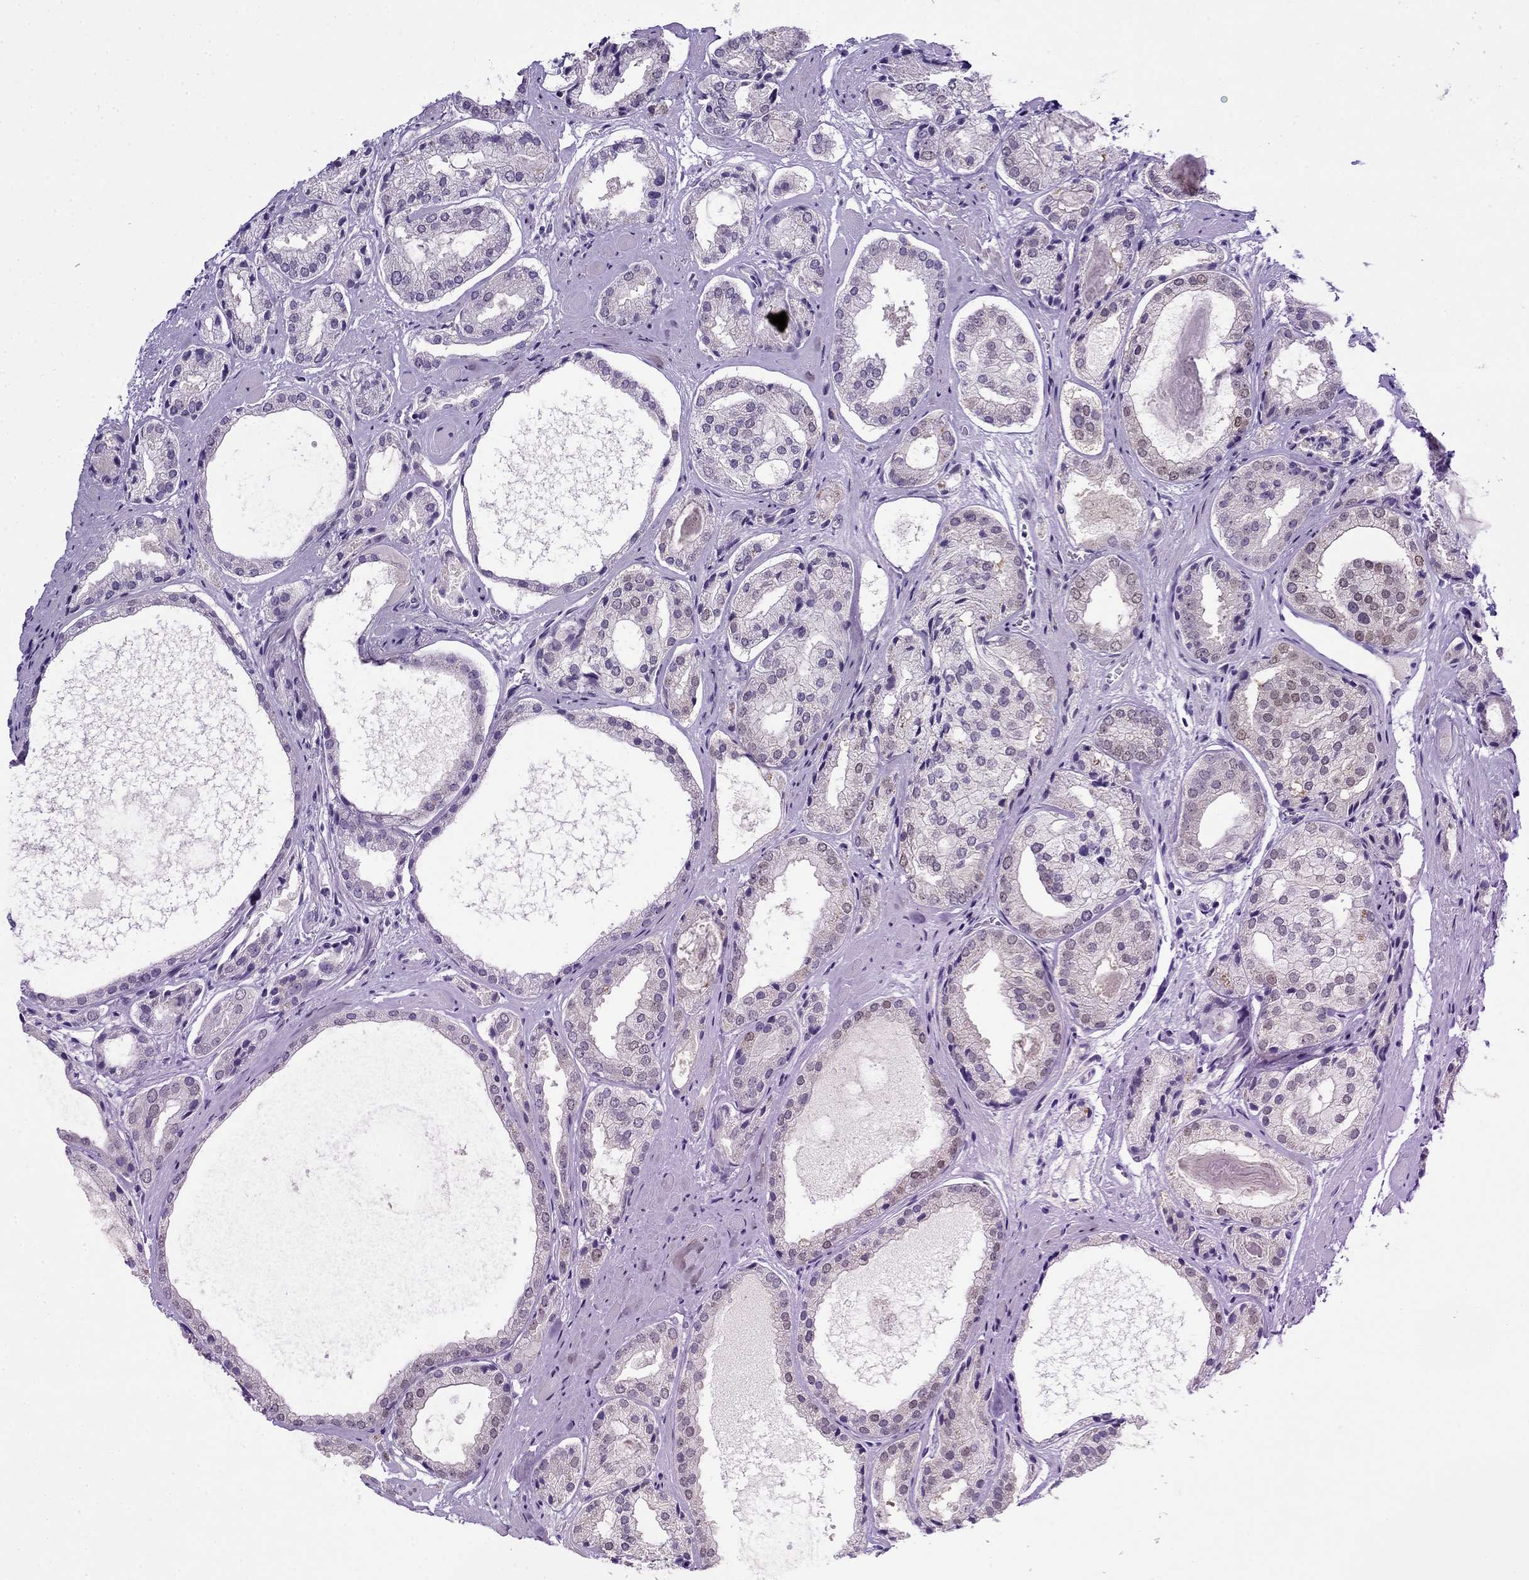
{"staining": {"intensity": "negative", "quantity": "none", "location": "none"}, "tissue": "prostate cancer", "cell_type": "Tumor cells", "image_type": "cancer", "snomed": [{"axis": "morphology", "description": "Adenocarcinoma, Low grade"}, {"axis": "topography", "description": "Prostate"}], "caption": "Immunohistochemistry photomicrograph of neoplastic tissue: human adenocarcinoma (low-grade) (prostate) stained with DAB shows no significant protein staining in tumor cells. (DAB IHC visualized using brightfield microscopy, high magnification).", "gene": "MYO15A", "patient": {"sex": "male", "age": 69}}